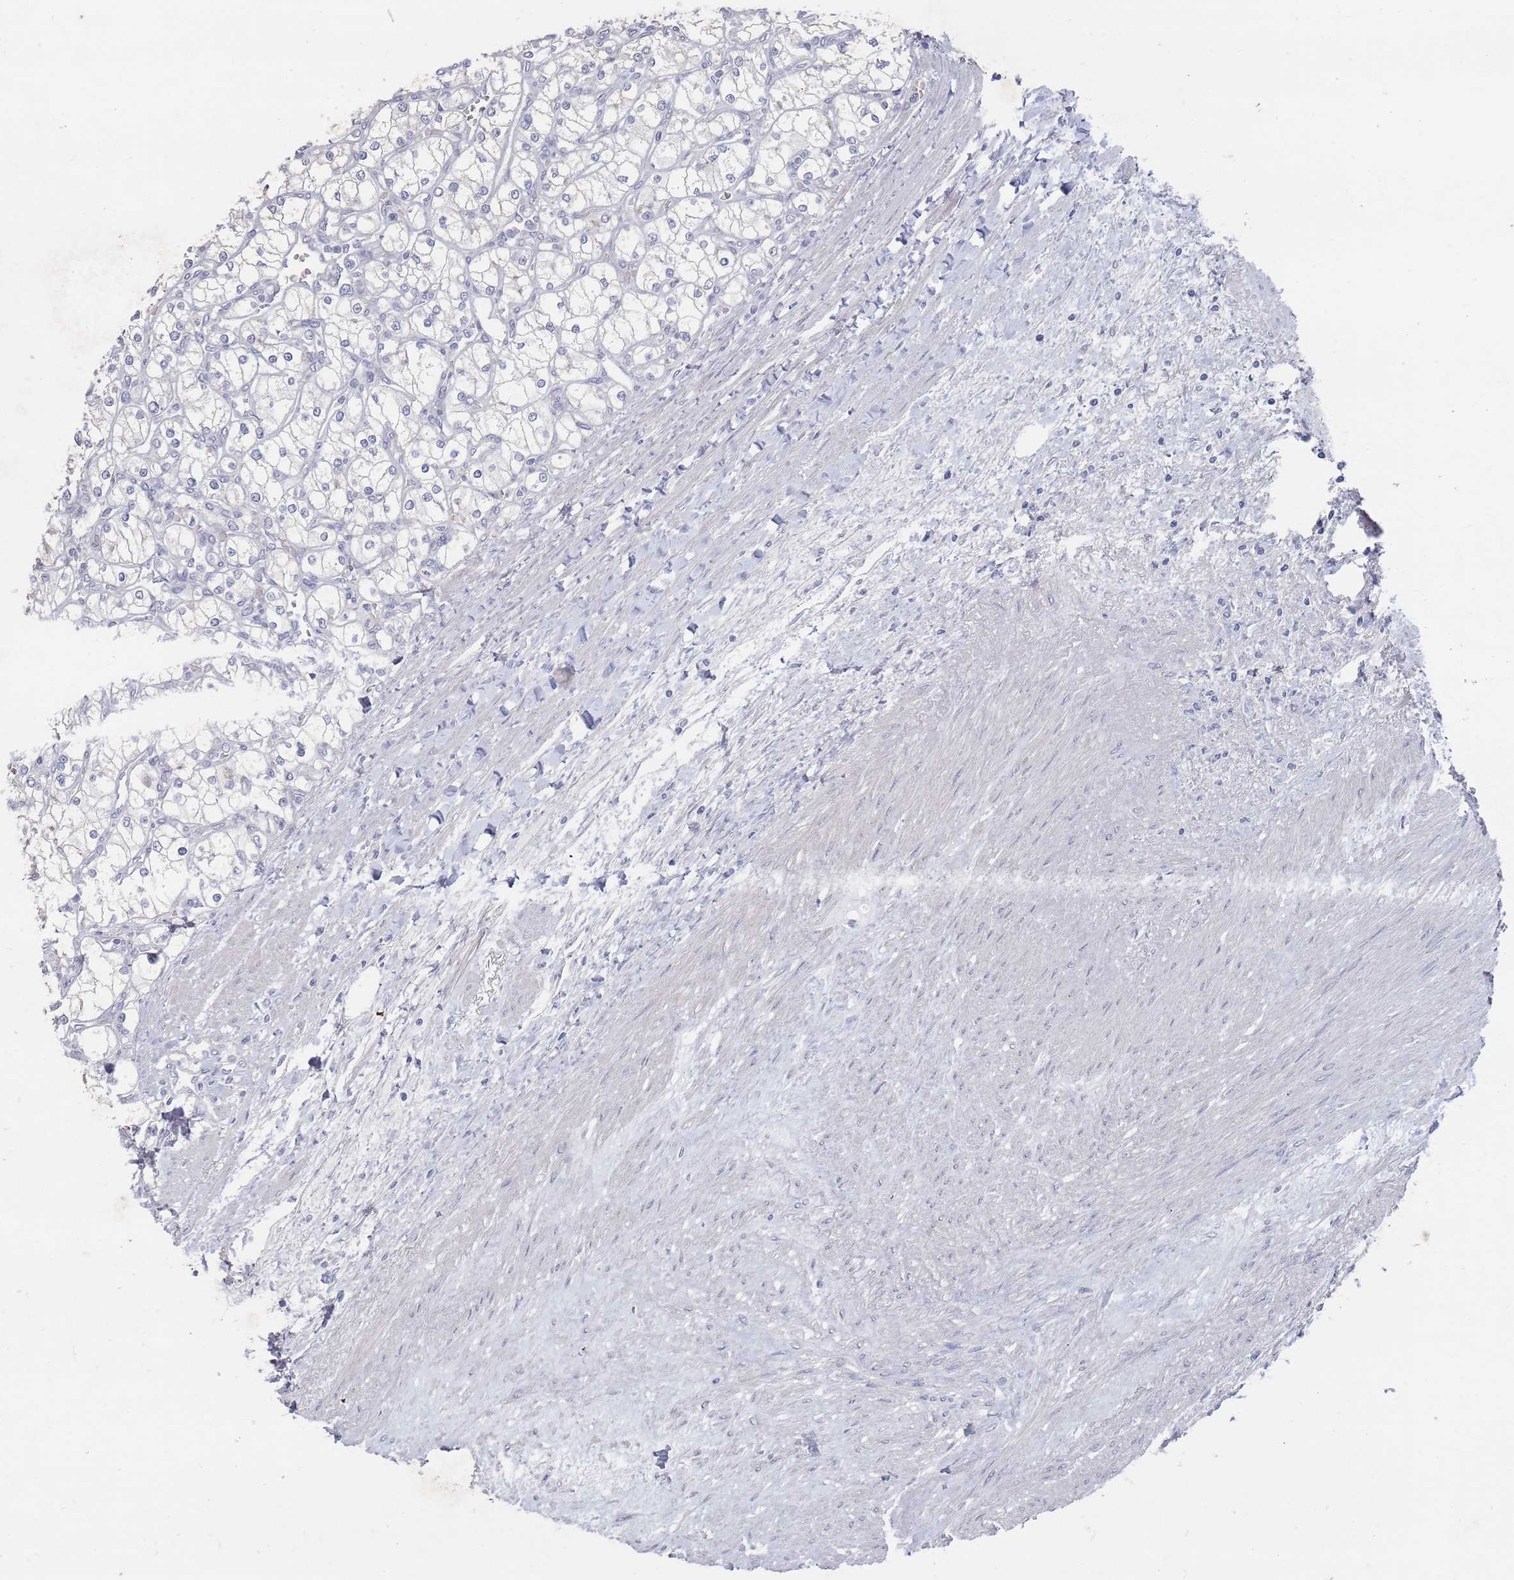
{"staining": {"intensity": "negative", "quantity": "none", "location": "none"}, "tissue": "renal cancer", "cell_type": "Tumor cells", "image_type": "cancer", "snomed": [{"axis": "morphology", "description": "Adenocarcinoma, NOS"}, {"axis": "topography", "description": "Kidney"}], "caption": "The photomicrograph exhibits no staining of tumor cells in renal adenocarcinoma.", "gene": "PROM2", "patient": {"sex": "male", "age": 80}}